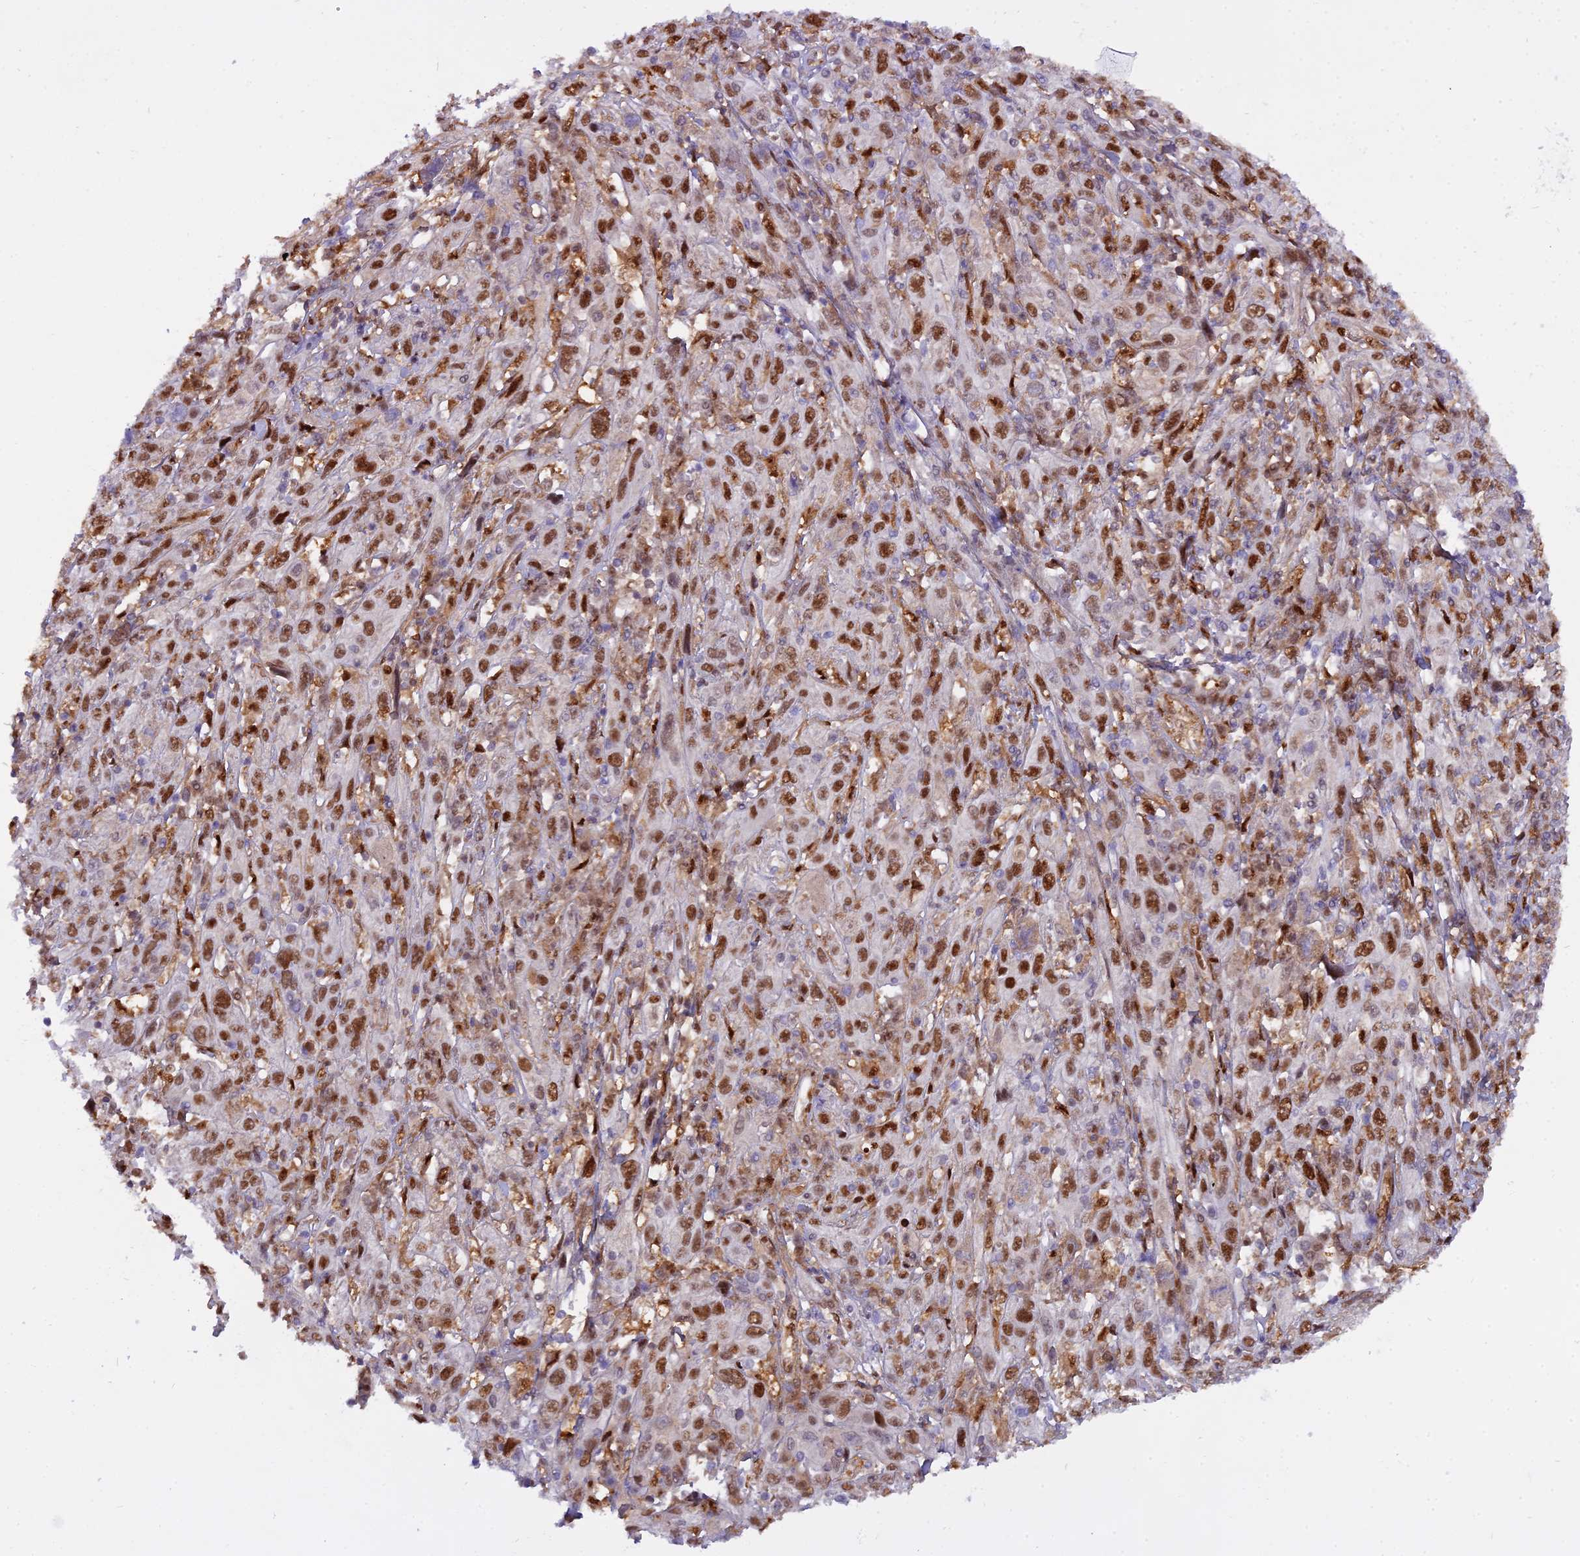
{"staining": {"intensity": "moderate", "quantity": ">75%", "location": "nuclear"}, "tissue": "cervical cancer", "cell_type": "Tumor cells", "image_type": "cancer", "snomed": [{"axis": "morphology", "description": "Squamous cell carcinoma, NOS"}, {"axis": "topography", "description": "Cervix"}], "caption": "Immunohistochemical staining of cervical cancer (squamous cell carcinoma) demonstrates medium levels of moderate nuclear positivity in approximately >75% of tumor cells.", "gene": "NPEPL1", "patient": {"sex": "female", "age": 46}}